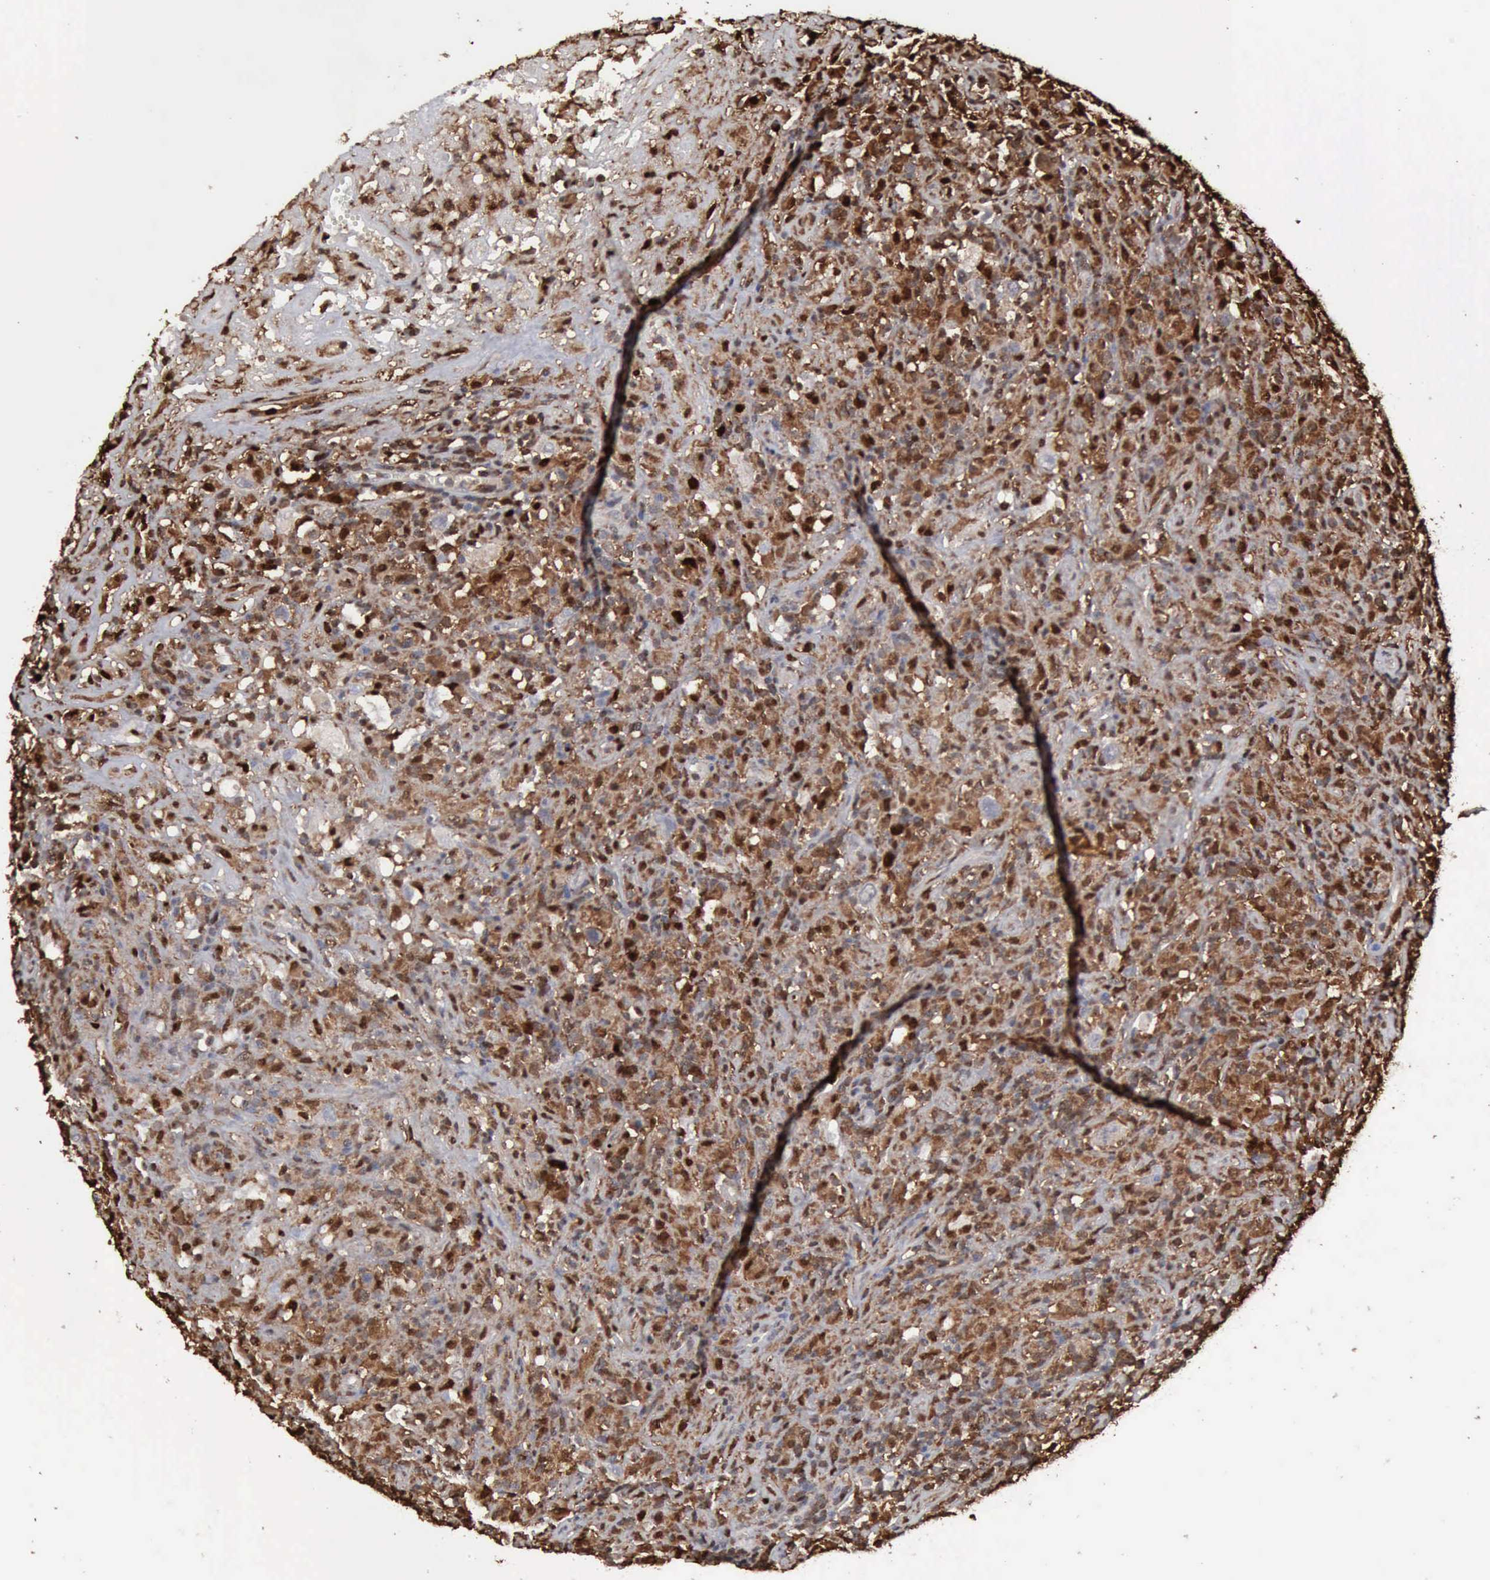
{"staining": {"intensity": "strong", "quantity": "25%-75%", "location": "cytoplasmic/membranous,nuclear"}, "tissue": "lymphoma", "cell_type": "Tumor cells", "image_type": "cancer", "snomed": [{"axis": "morphology", "description": "Hodgkin's disease, NOS"}, {"axis": "topography", "description": "Lymph node"}], "caption": "Immunohistochemistry histopathology image of neoplastic tissue: human Hodgkin's disease stained using immunohistochemistry demonstrates high levels of strong protein expression localized specifically in the cytoplasmic/membranous and nuclear of tumor cells, appearing as a cytoplasmic/membranous and nuclear brown color.", "gene": "STAT1", "patient": {"sex": "male", "age": 46}}